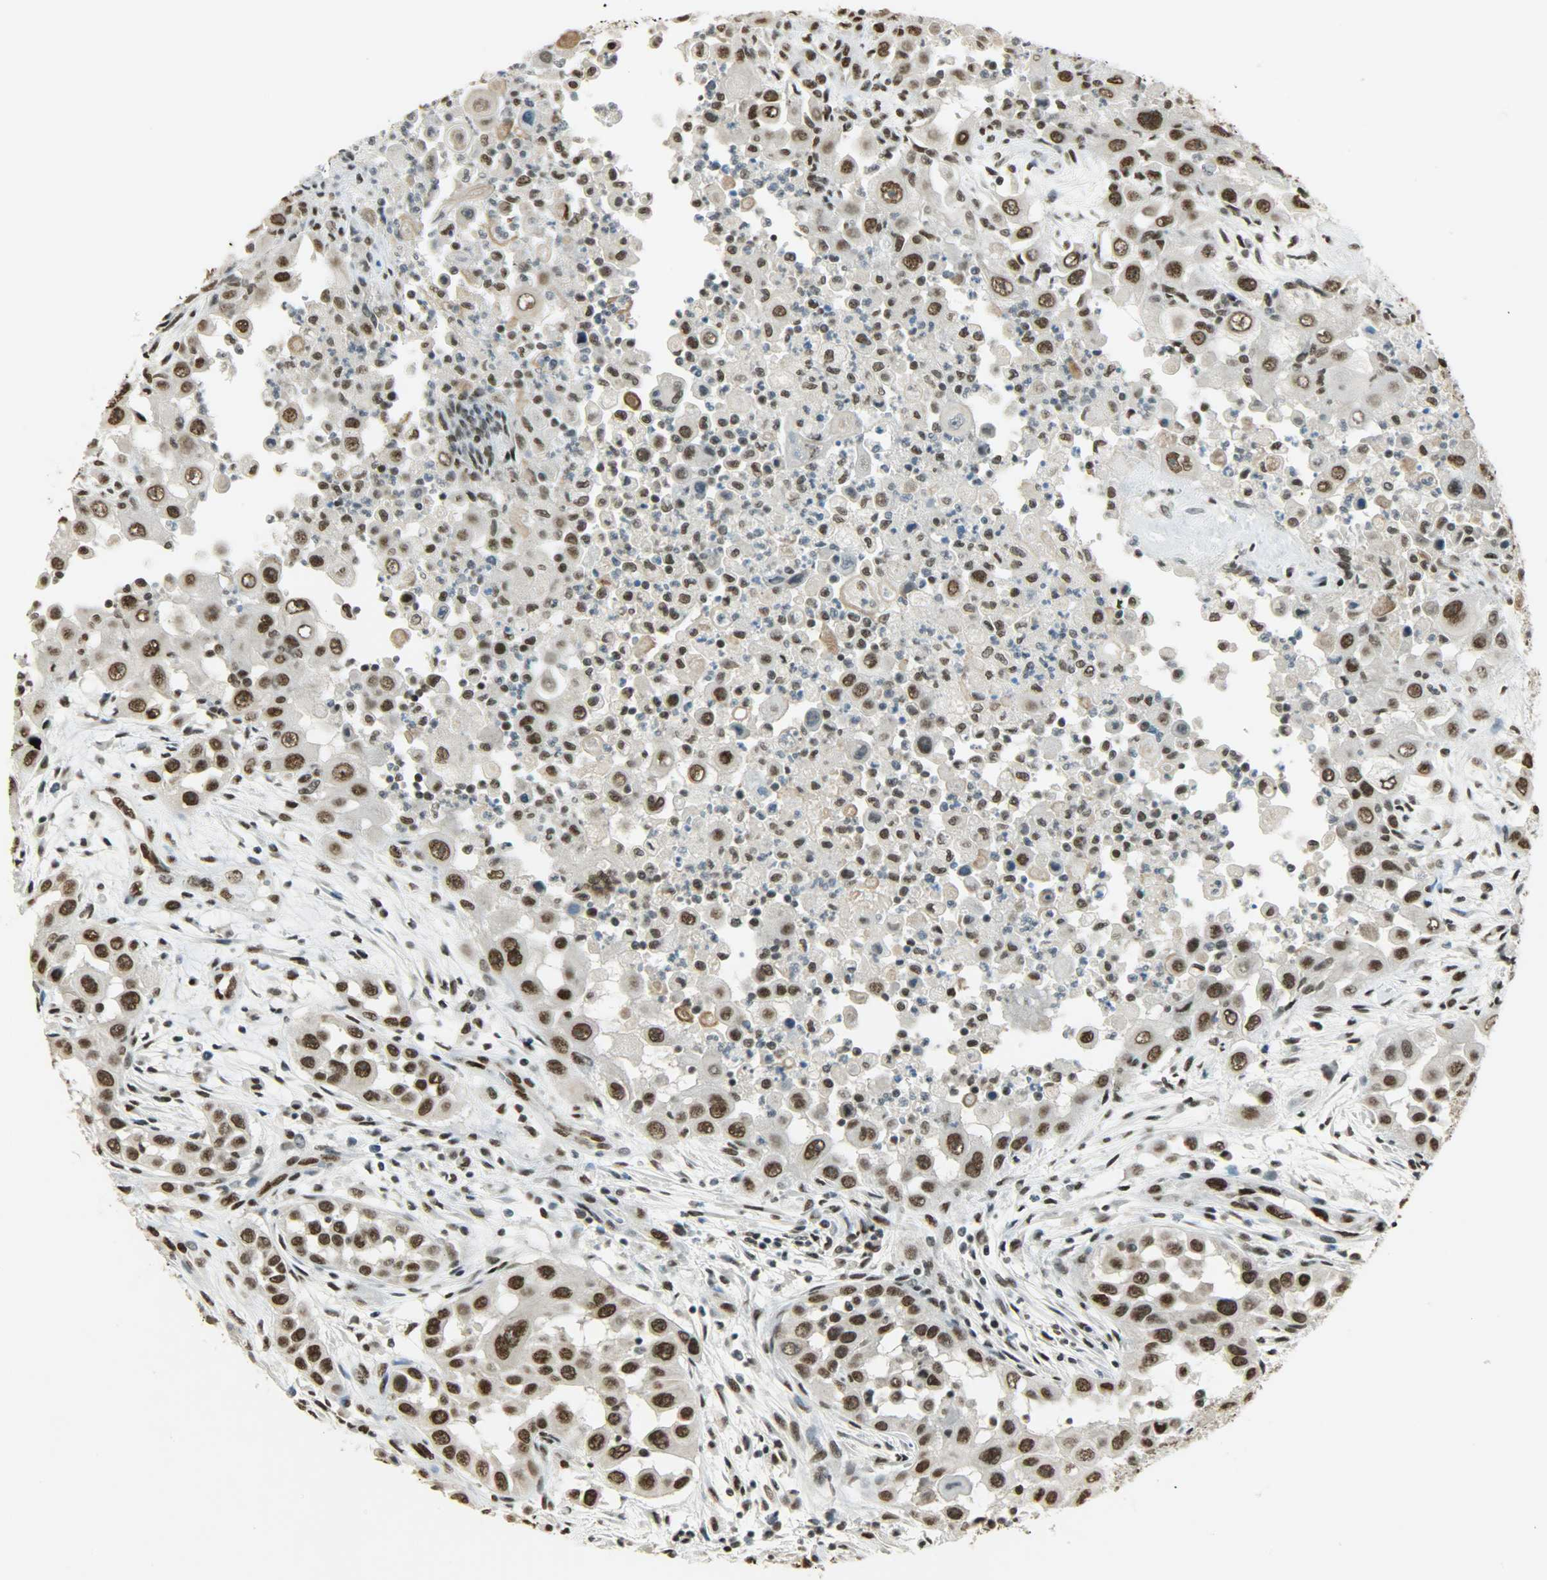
{"staining": {"intensity": "strong", "quantity": ">75%", "location": "nuclear"}, "tissue": "head and neck cancer", "cell_type": "Tumor cells", "image_type": "cancer", "snomed": [{"axis": "morphology", "description": "Carcinoma, NOS"}, {"axis": "topography", "description": "Head-Neck"}], "caption": "Immunohistochemical staining of human head and neck cancer reveals high levels of strong nuclear positivity in about >75% of tumor cells.", "gene": "MYEF2", "patient": {"sex": "male", "age": 87}}